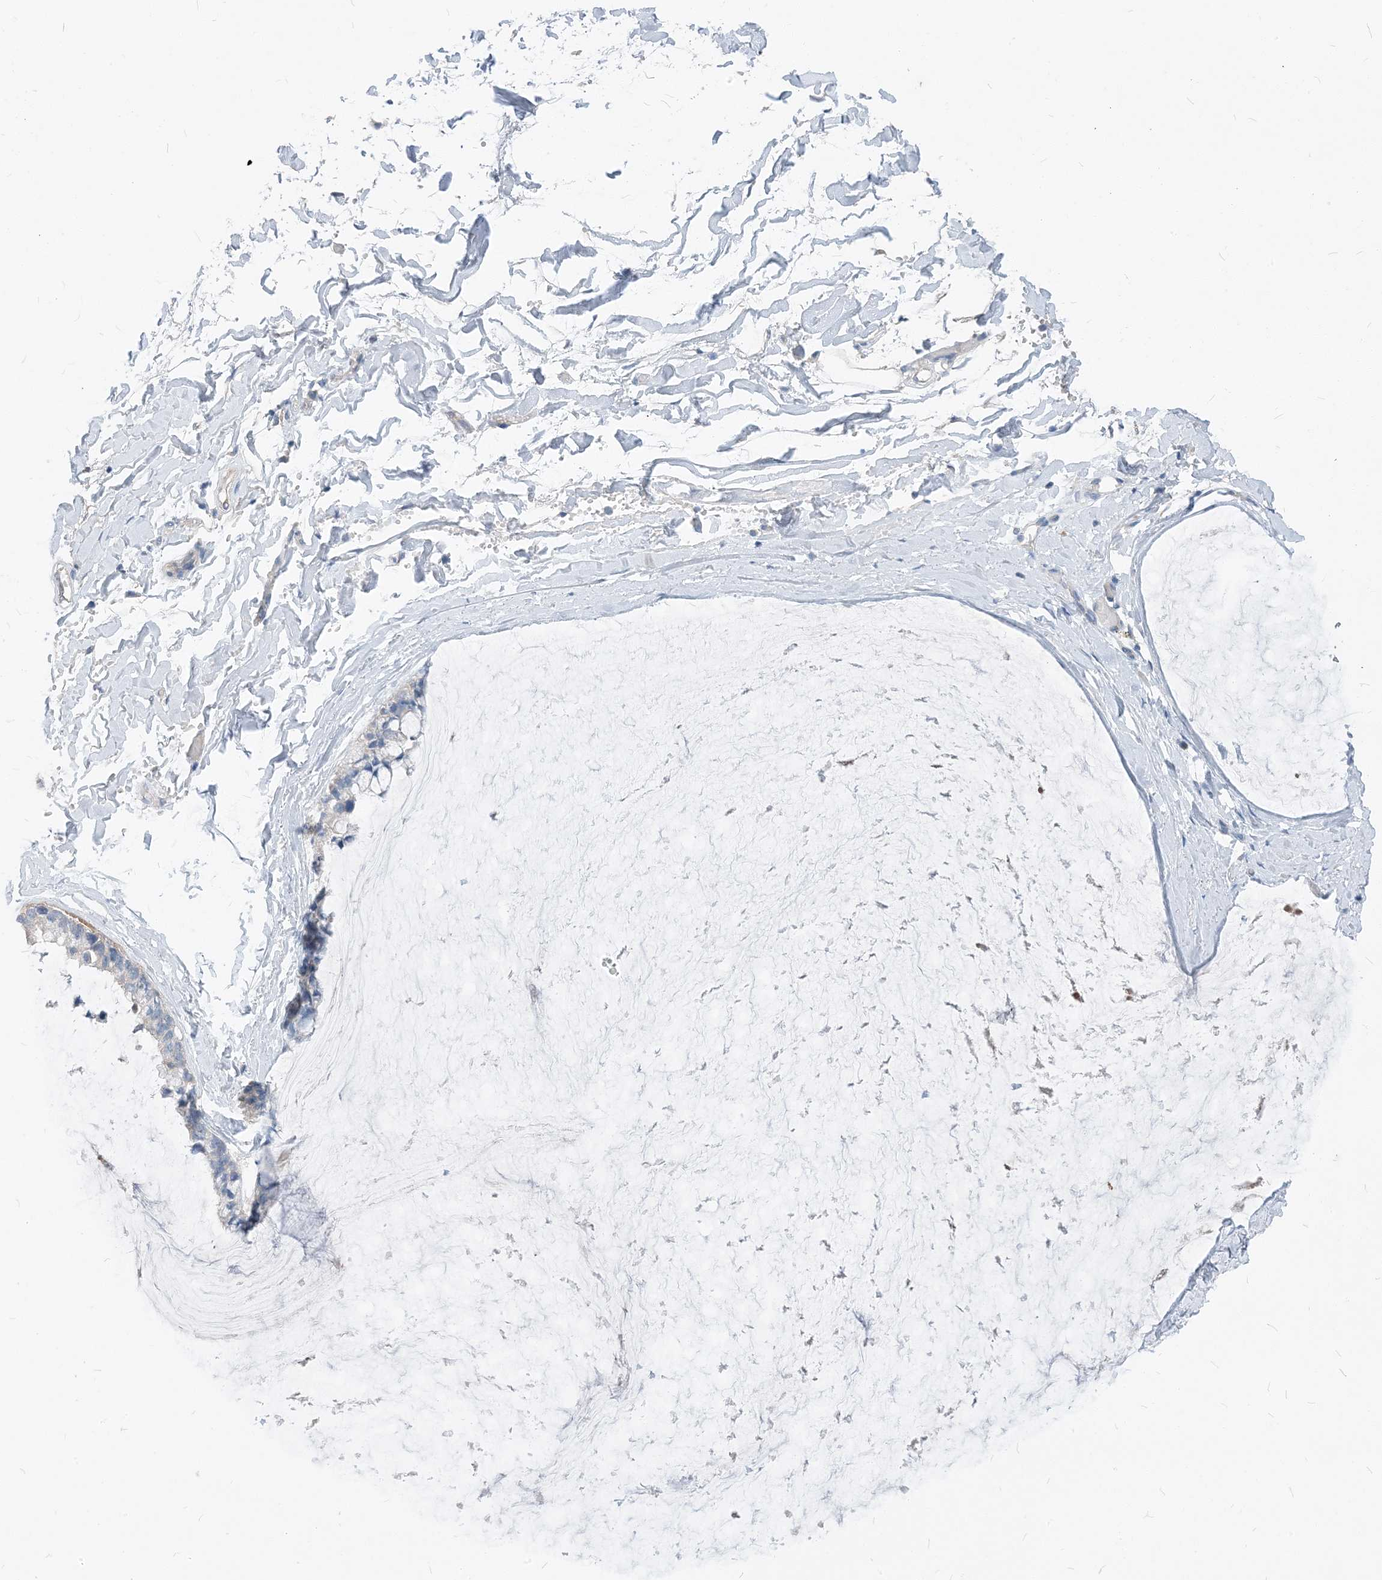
{"staining": {"intensity": "negative", "quantity": "none", "location": "none"}, "tissue": "ovarian cancer", "cell_type": "Tumor cells", "image_type": "cancer", "snomed": [{"axis": "morphology", "description": "Cystadenocarcinoma, mucinous, NOS"}, {"axis": "topography", "description": "Ovary"}], "caption": "Tumor cells are negative for brown protein staining in ovarian cancer.", "gene": "NCOA7", "patient": {"sex": "female", "age": 39}}